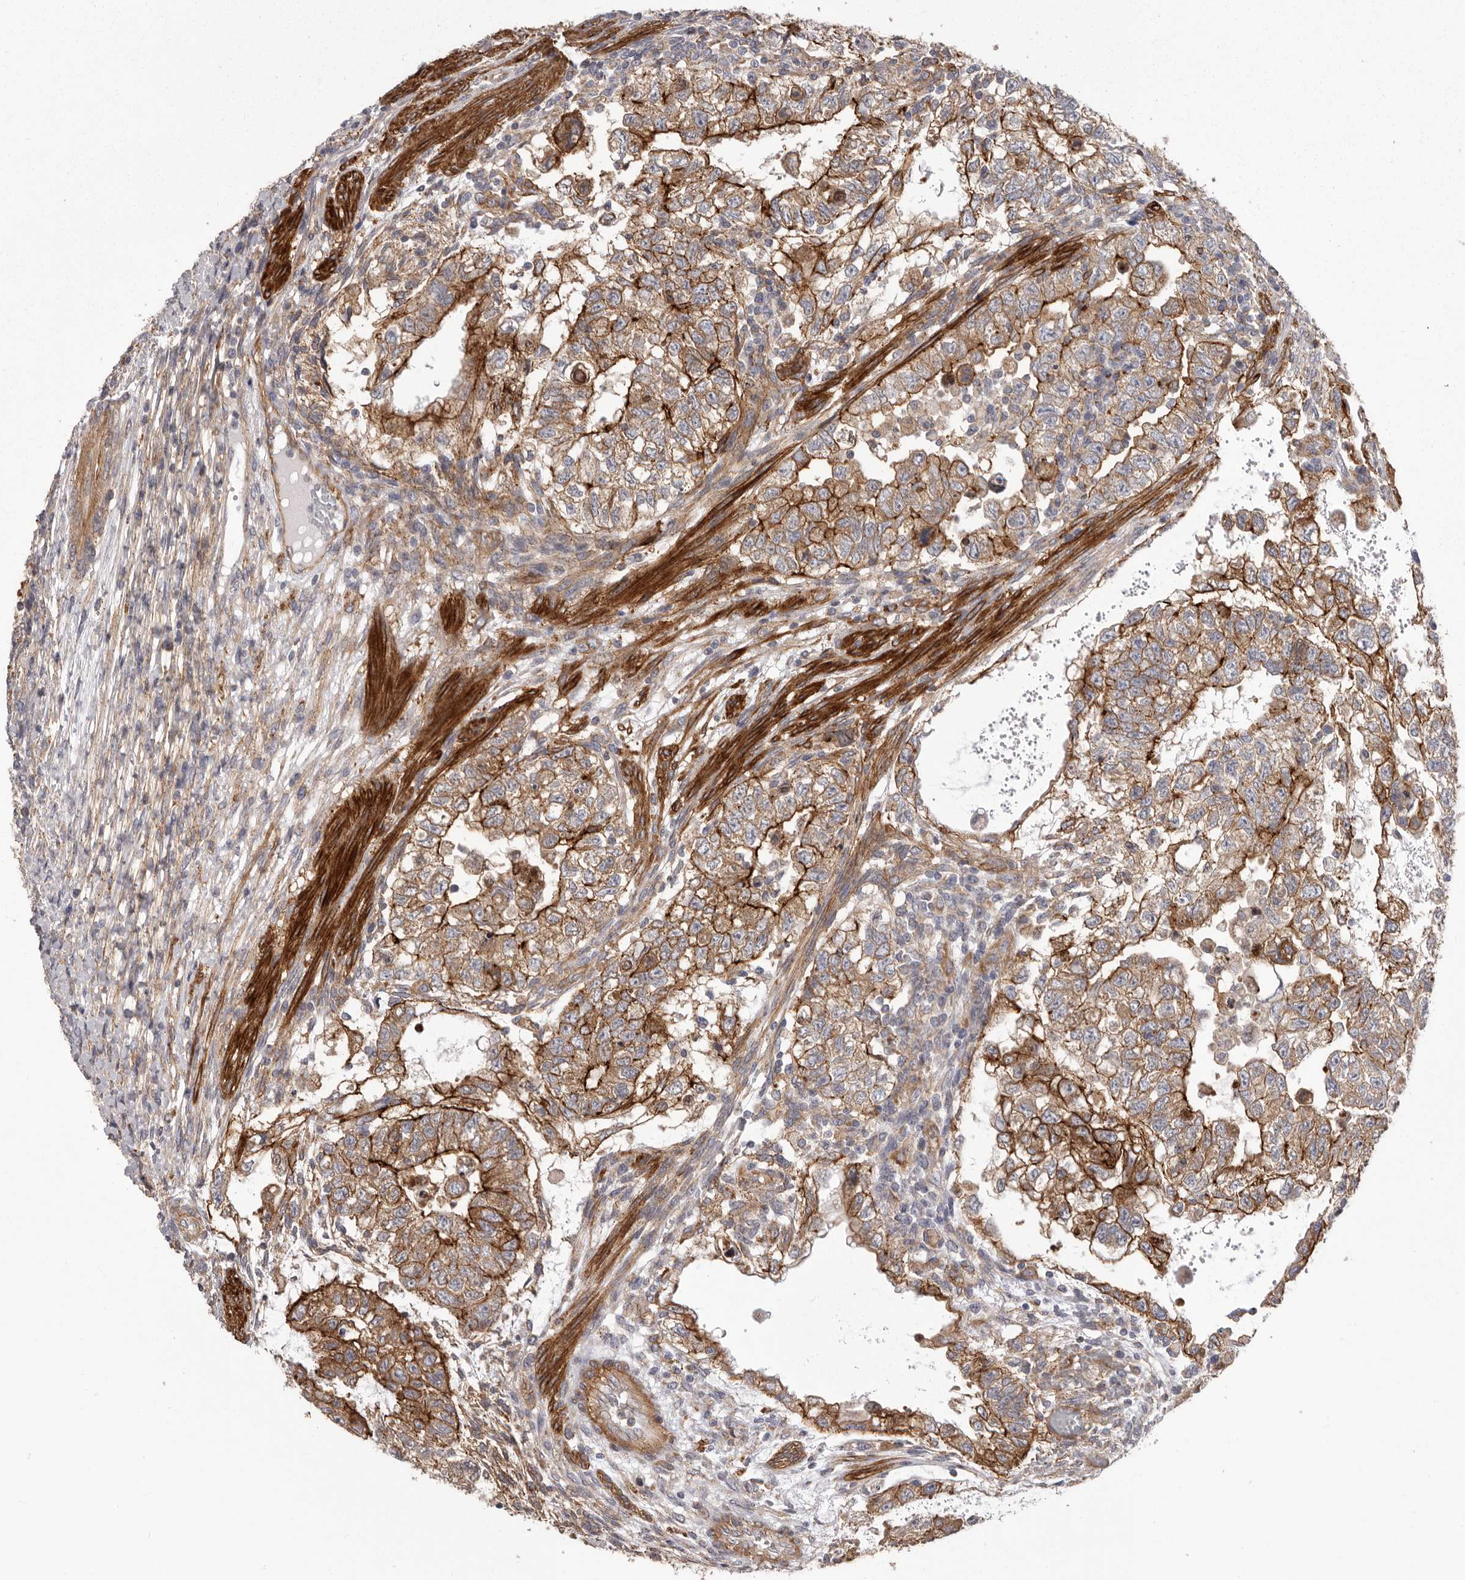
{"staining": {"intensity": "moderate", "quantity": ">75%", "location": "cytoplasmic/membranous"}, "tissue": "testis cancer", "cell_type": "Tumor cells", "image_type": "cancer", "snomed": [{"axis": "morphology", "description": "Carcinoma, Embryonal, NOS"}, {"axis": "topography", "description": "Testis"}], "caption": "This histopathology image reveals IHC staining of testis cancer, with medium moderate cytoplasmic/membranous expression in approximately >75% of tumor cells.", "gene": "ENAH", "patient": {"sex": "male", "age": 37}}